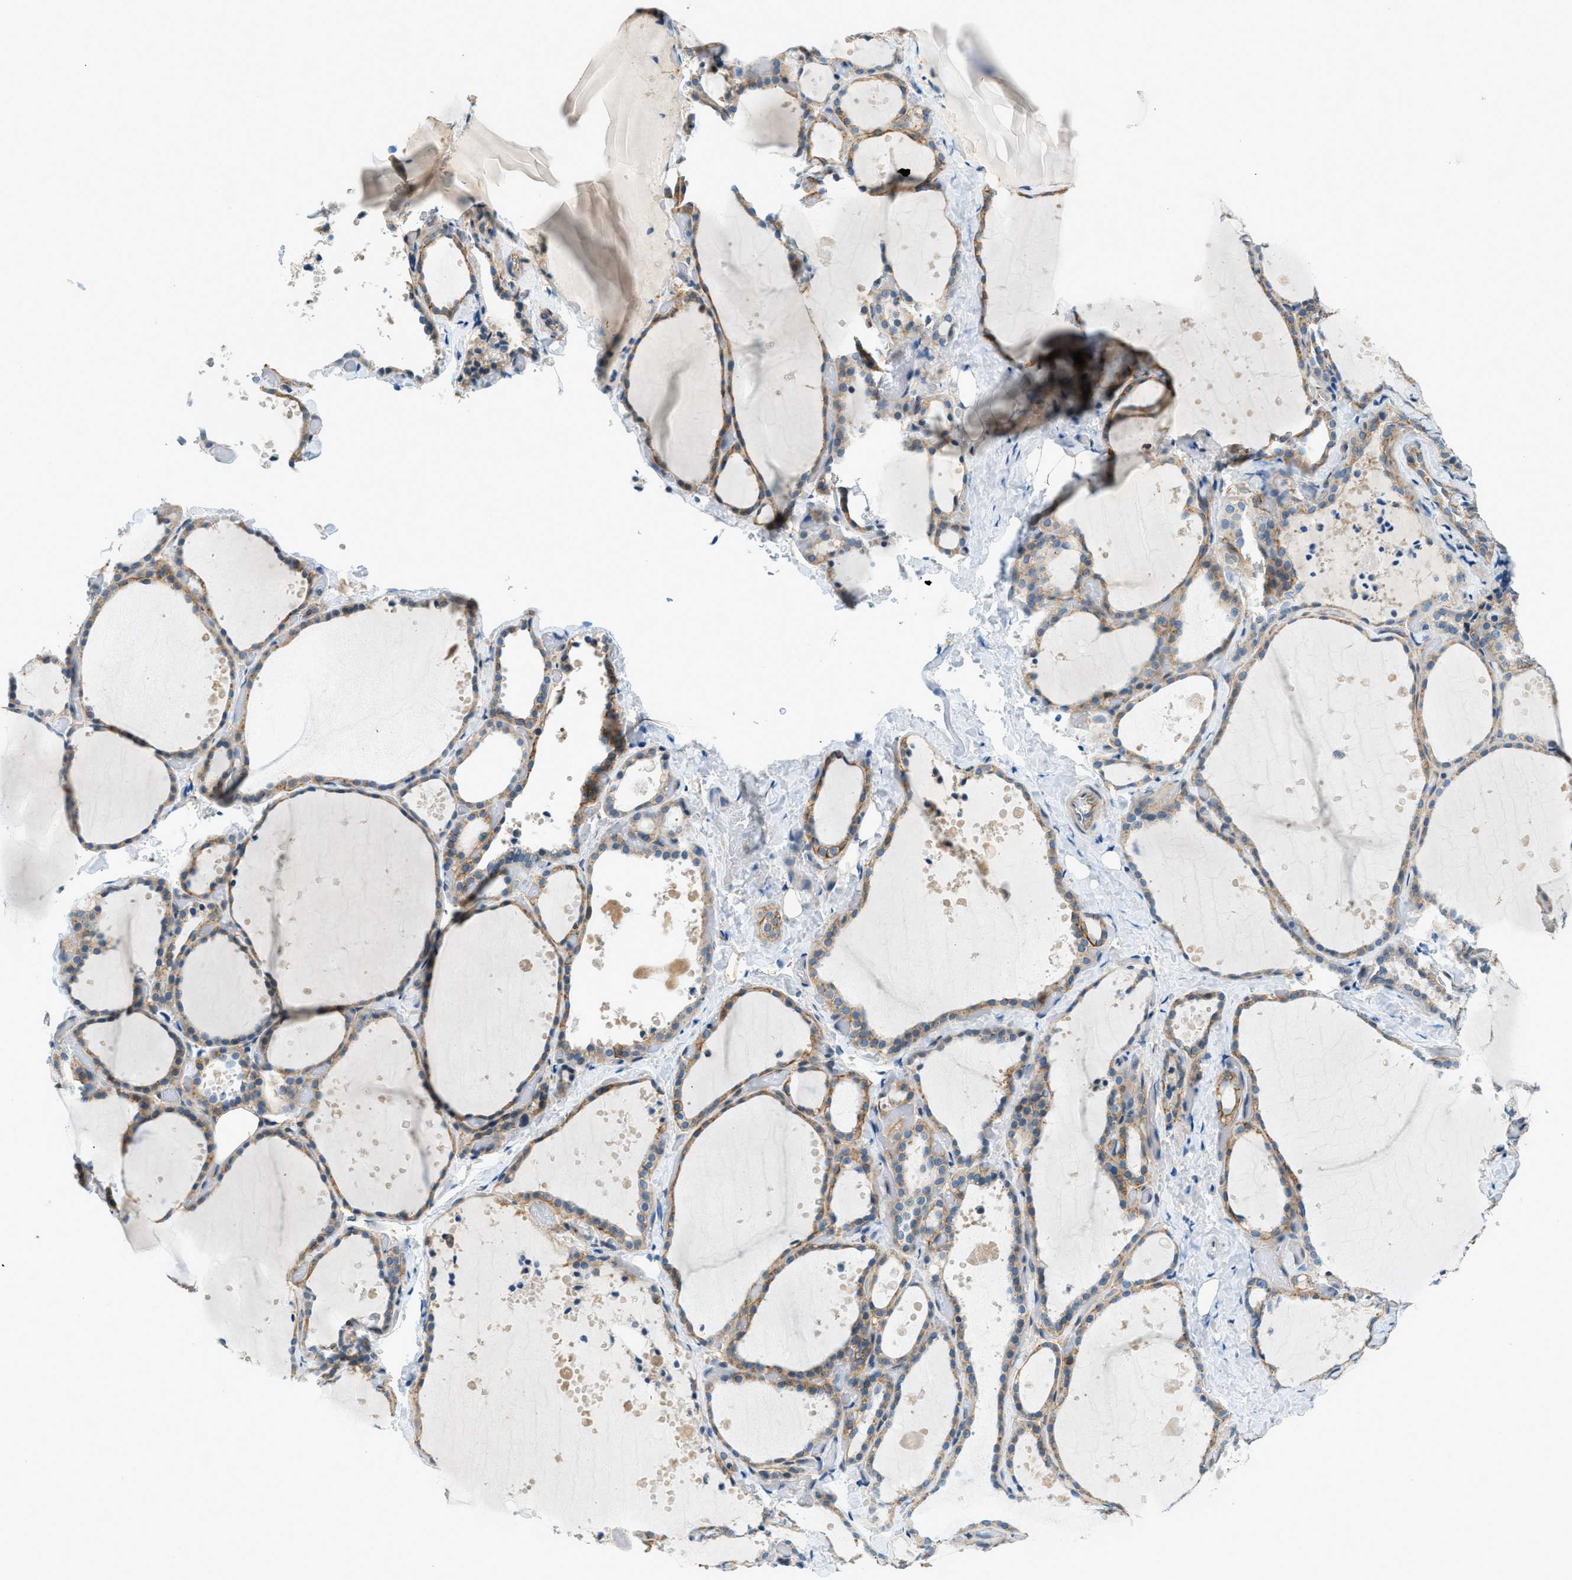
{"staining": {"intensity": "strong", "quantity": "25%-75%", "location": "cytoplasmic/membranous"}, "tissue": "thyroid gland", "cell_type": "Glandular cells", "image_type": "normal", "snomed": [{"axis": "morphology", "description": "Normal tissue, NOS"}, {"axis": "topography", "description": "Thyroid gland"}], "caption": "Thyroid gland stained with immunohistochemistry shows strong cytoplasmic/membranous staining in about 25%-75% of glandular cells.", "gene": "ZNF367", "patient": {"sex": "female", "age": 44}}